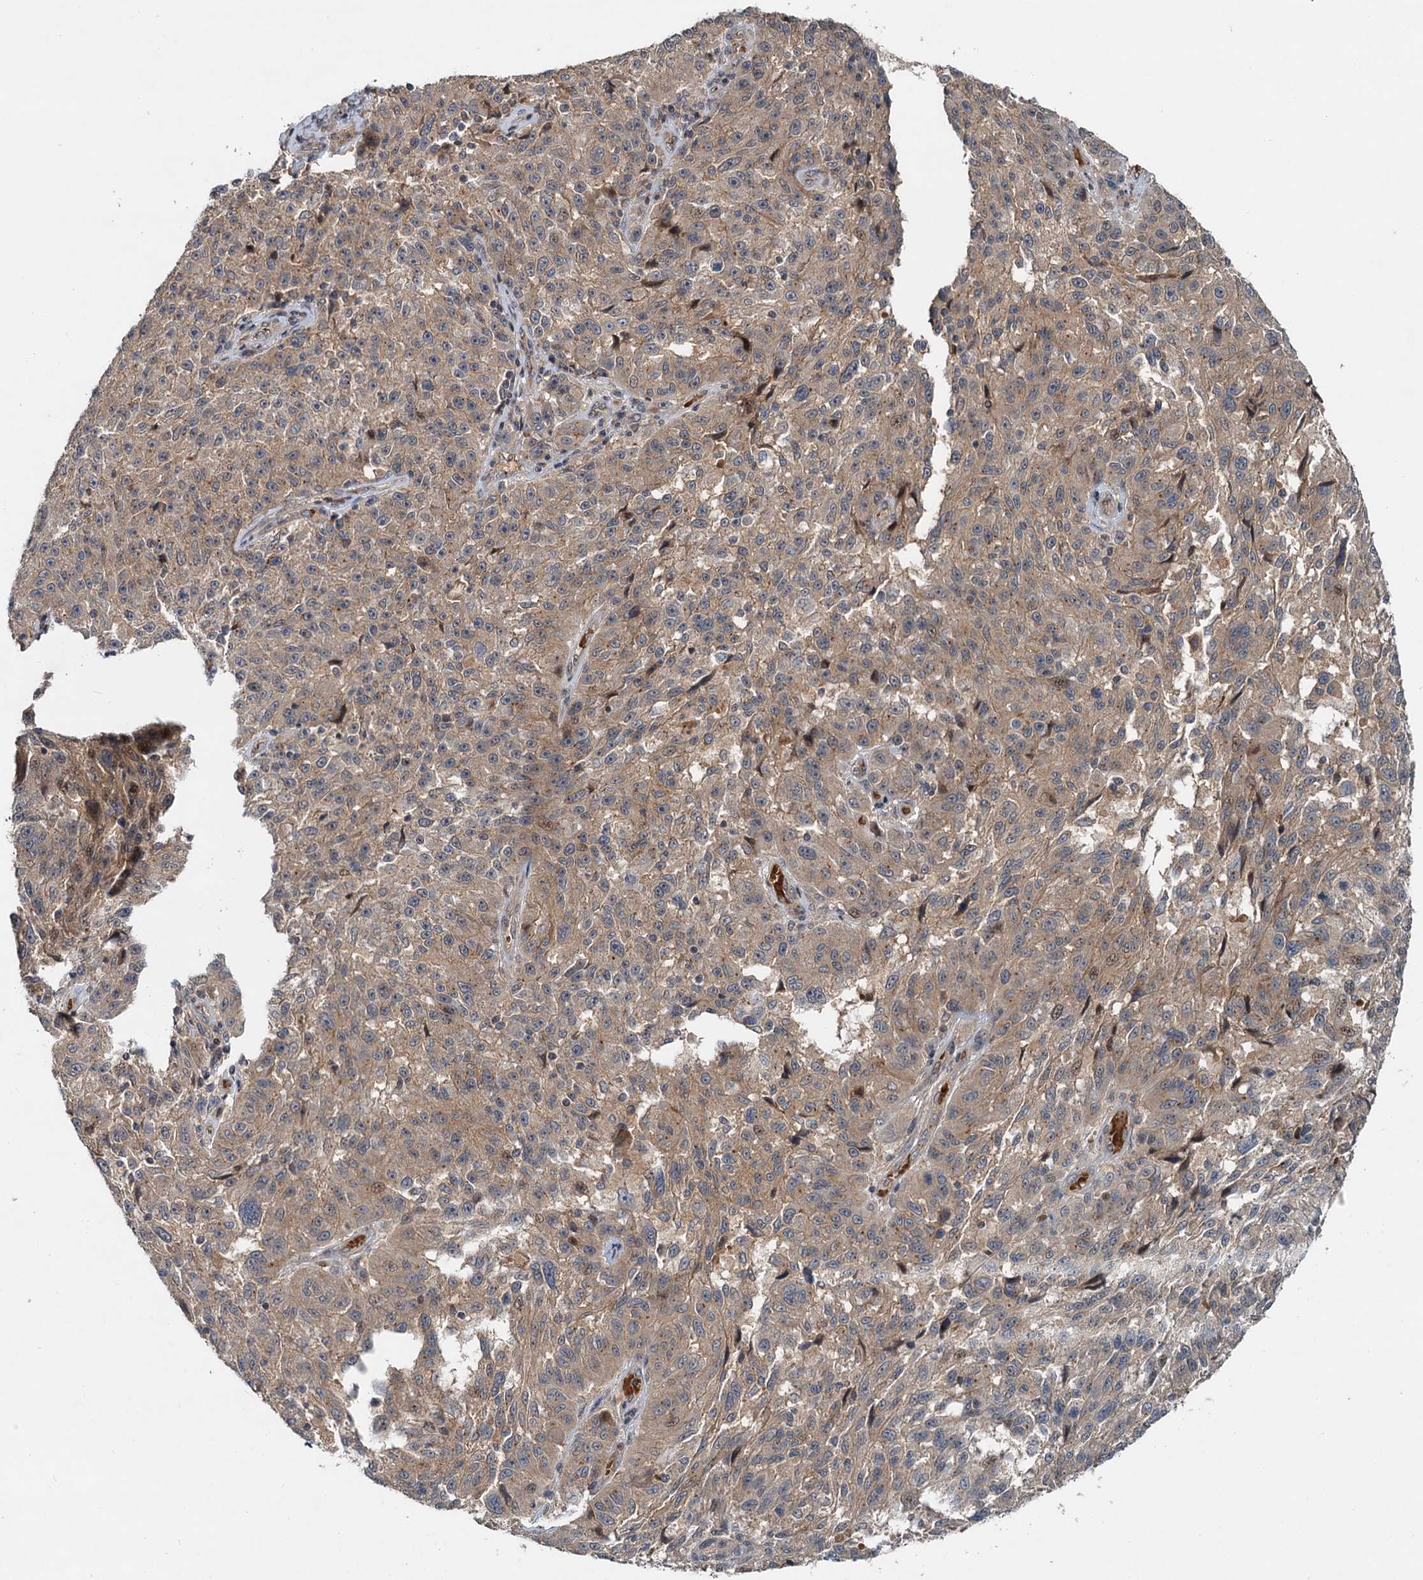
{"staining": {"intensity": "weak", "quantity": ">75%", "location": "cytoplasmic/membranous"}, "tissue": "melanoma", "cell_type": "Tumor cells", "image_type": "cancer", "snomed": [{"axis": "morphology", "description": "Malignant melanoma, NOS"}, {"axis": "topography", "description": "Skin"}], "caption": "A histopathology image of human melanoma stained for a protein demonstrates weak cytoplasmic/membranous brown staining in tumor cells. (DAB IHC with brightfield microscopy, high magnification).", "gene": "CEP68", "patient": {"sex": "male", "age": 53}}